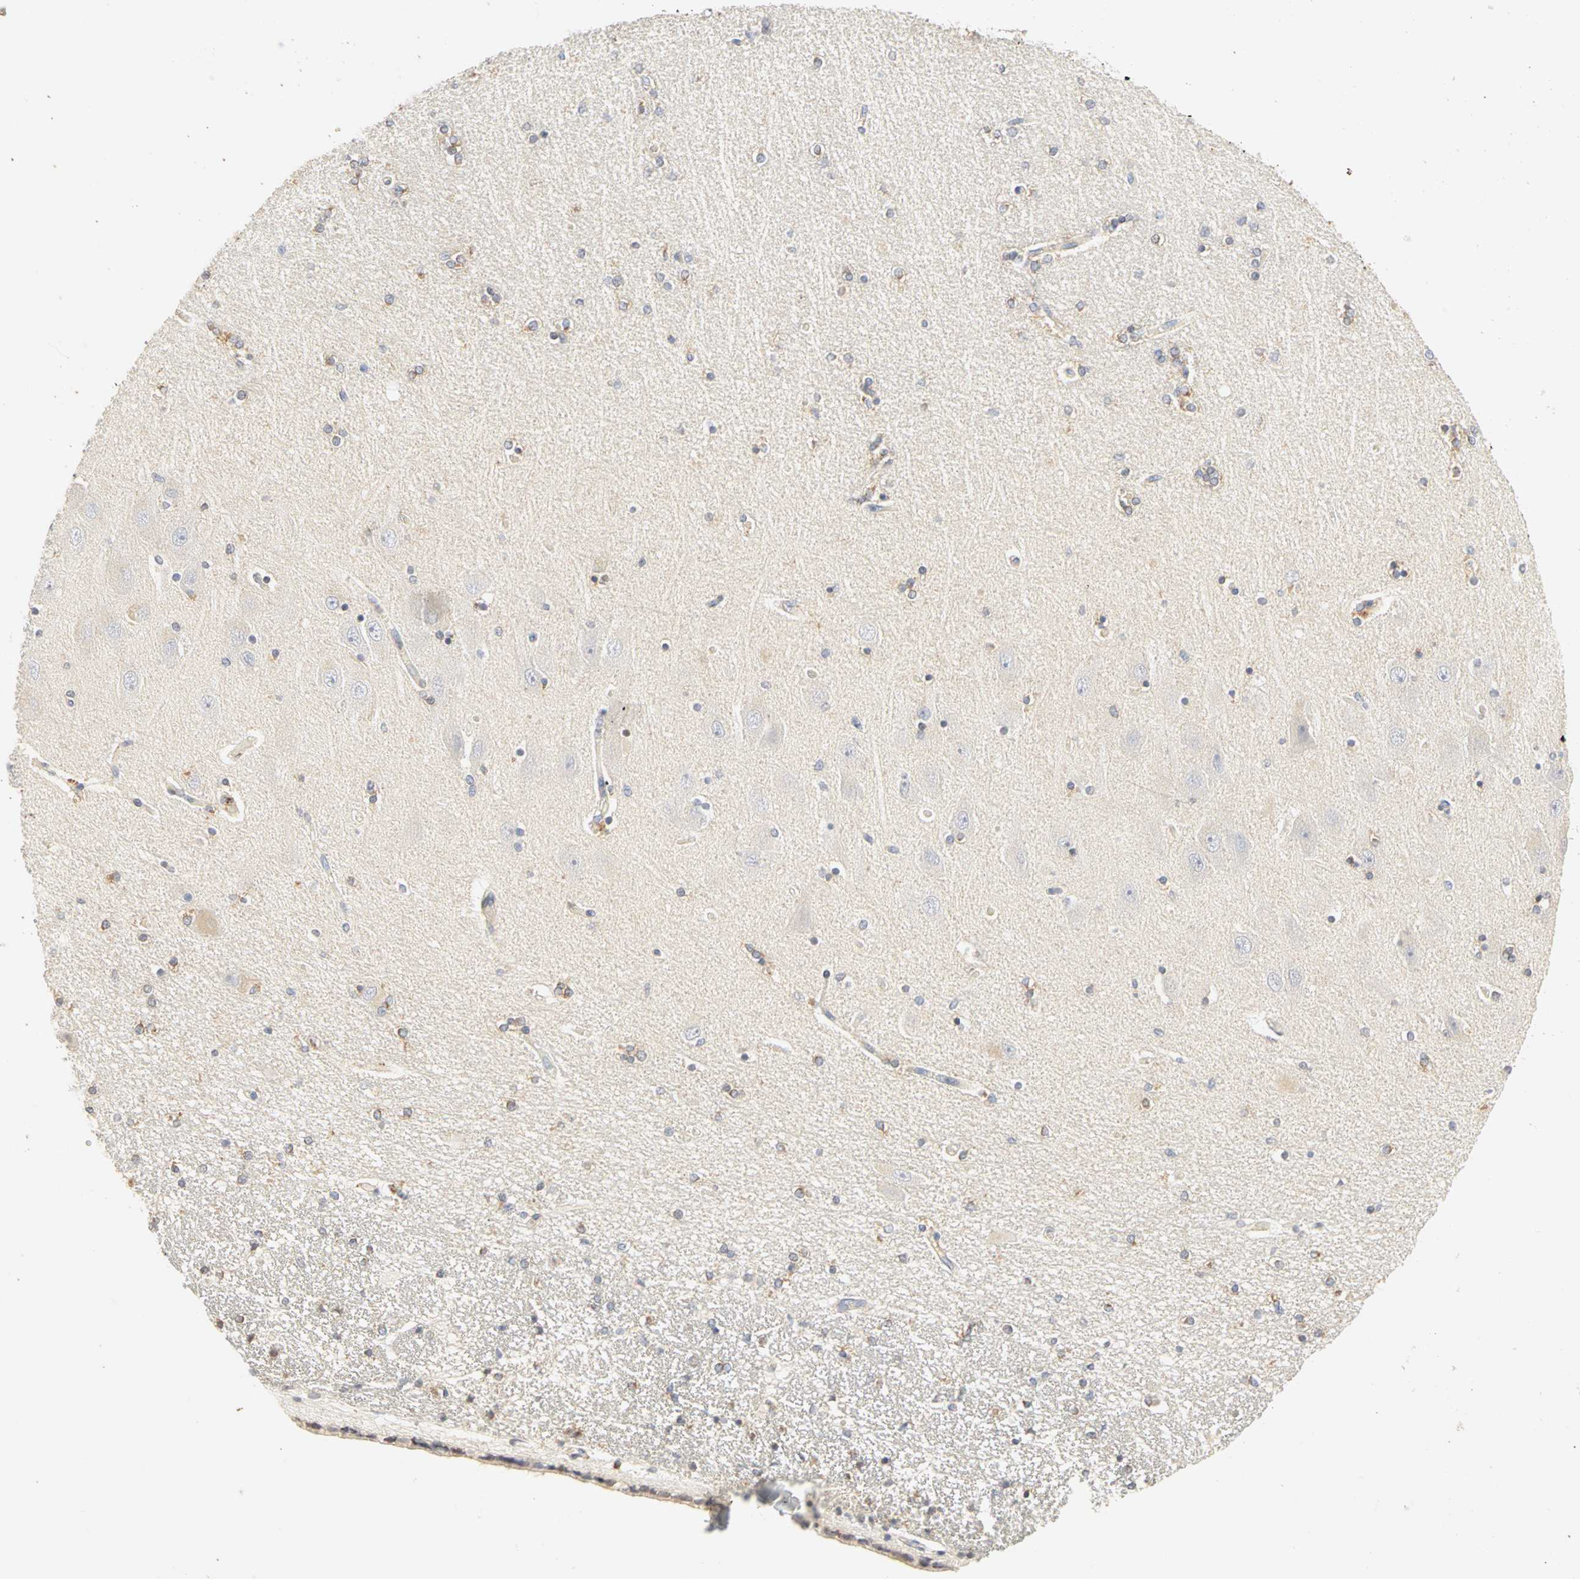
{"staining": {"intensity": "negative", "quantity": "none", "location": "none"}, "tissue": "hippocampus", "cell_type": "Glial cells", "image_type": "normal", "snomed": [{"axis": "morphology", "description": "Normal tissue, NOS"}, {"axis": "topography", "description": "Hippocampus"}], "caption": "A high-resolution image shows immunohistochemistry (IHC) staining of normal hippocampus, which exhibits no significant positivity in glial cells. (DAB (3,3'-diaminobenzidine) IHC visualized using brightfield microscopy, high magnification).", "gene": "GNRH2", "patient": {"sex": "female", "age": 54}}